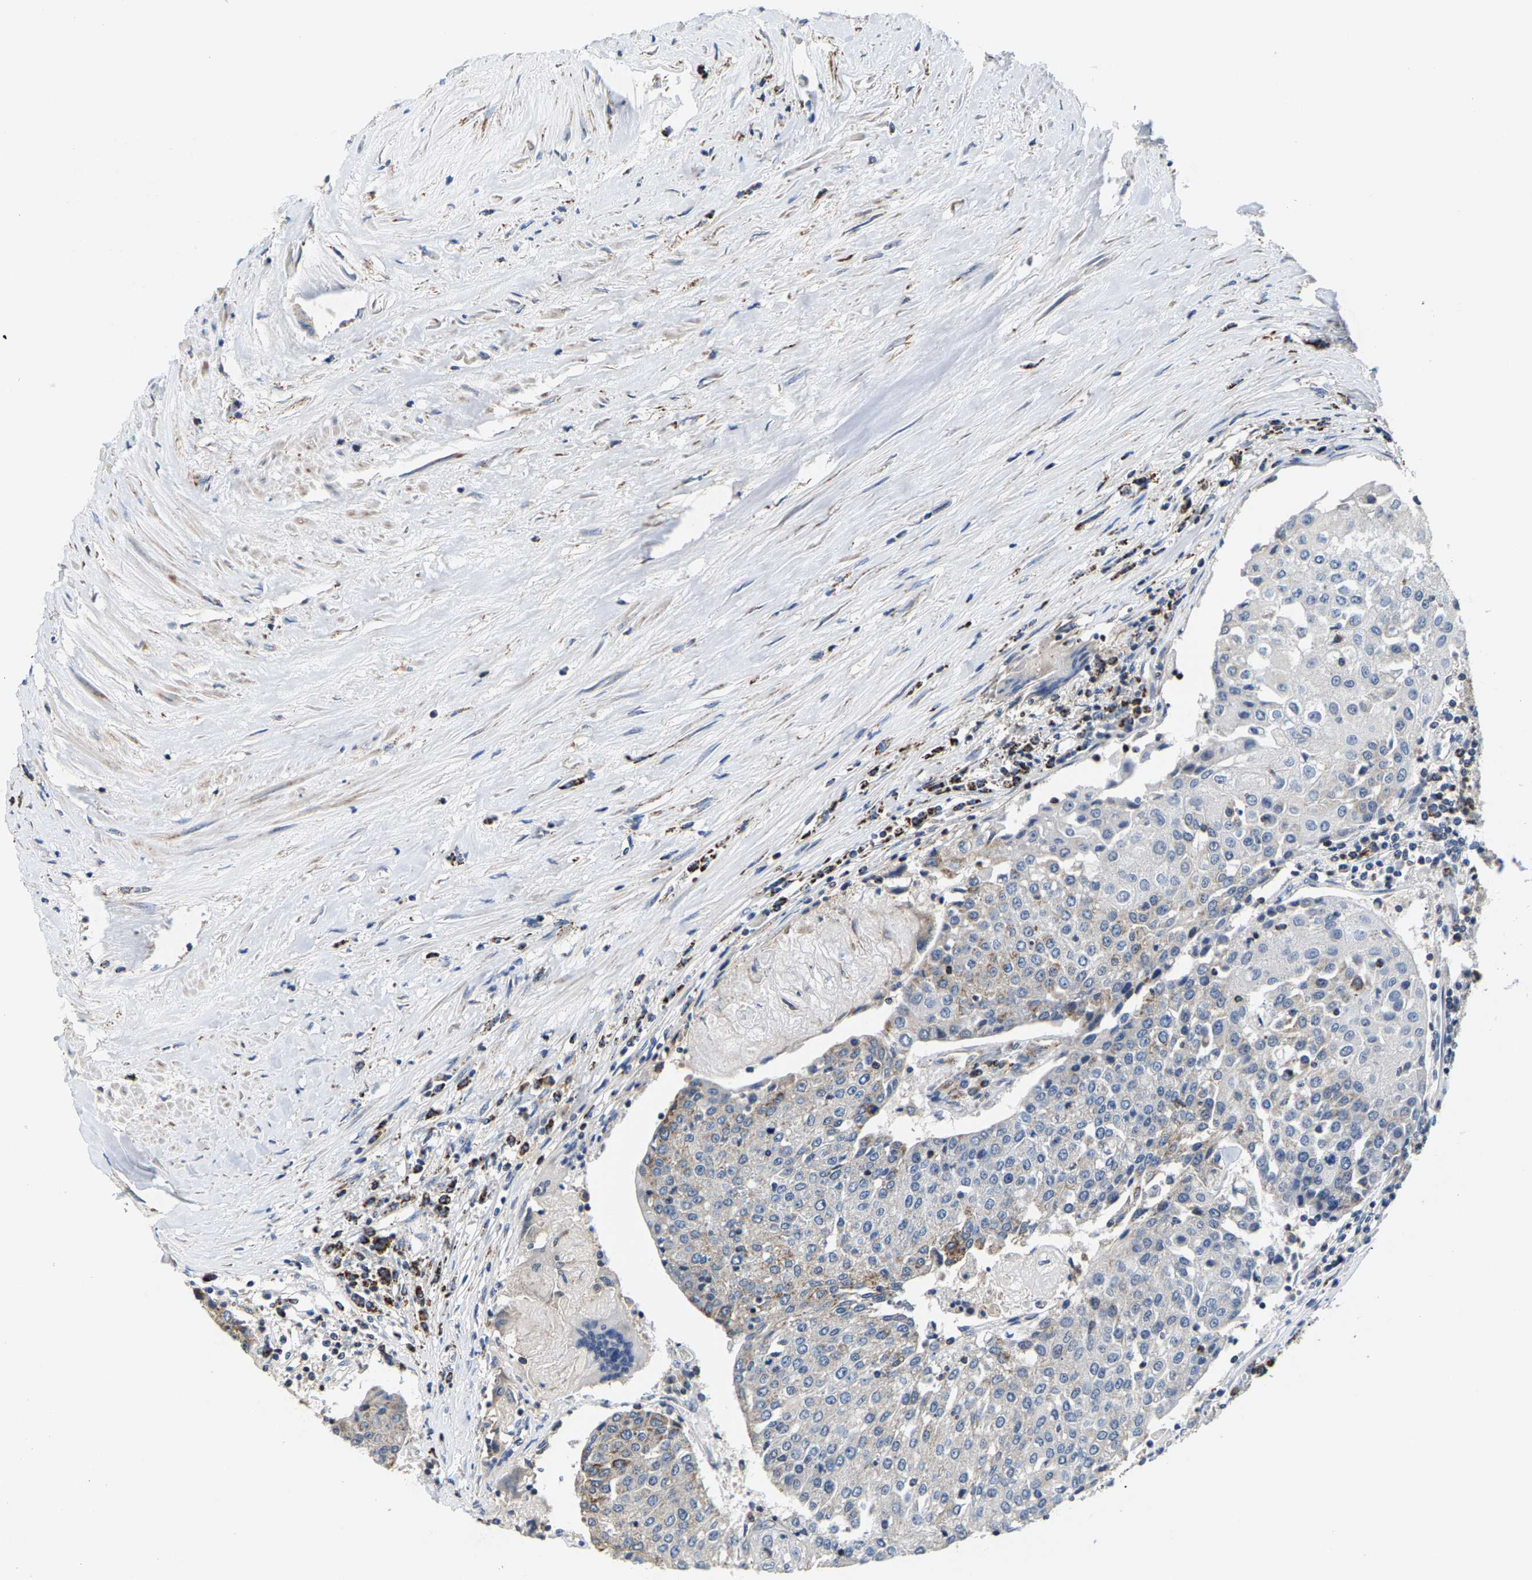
{"staining": {"intensity": "strong", "quantity": "25%-75%", "location": "cytoplasmic/membranous"}, "tissue": "urothelial cancer", "cell_type": "Tumor cells", "image_type": "cancer", "snomed": [{"axis": "morphology", "description": "Urothelial carcinoma, High grade"}, {"axis": "topography", "description": "Urinary bladder"}], "caption": "DAB immunohistochemical staining of high-grade urothelial carcinoma shows strong cytoplasmic/membranous protein positivity in approximately 25%-75% of tumor cells. (IHC, brightfield microscopy, high magnification).", "gene": "SHMT2", "patient": {"sex": "female", "age": 85}}